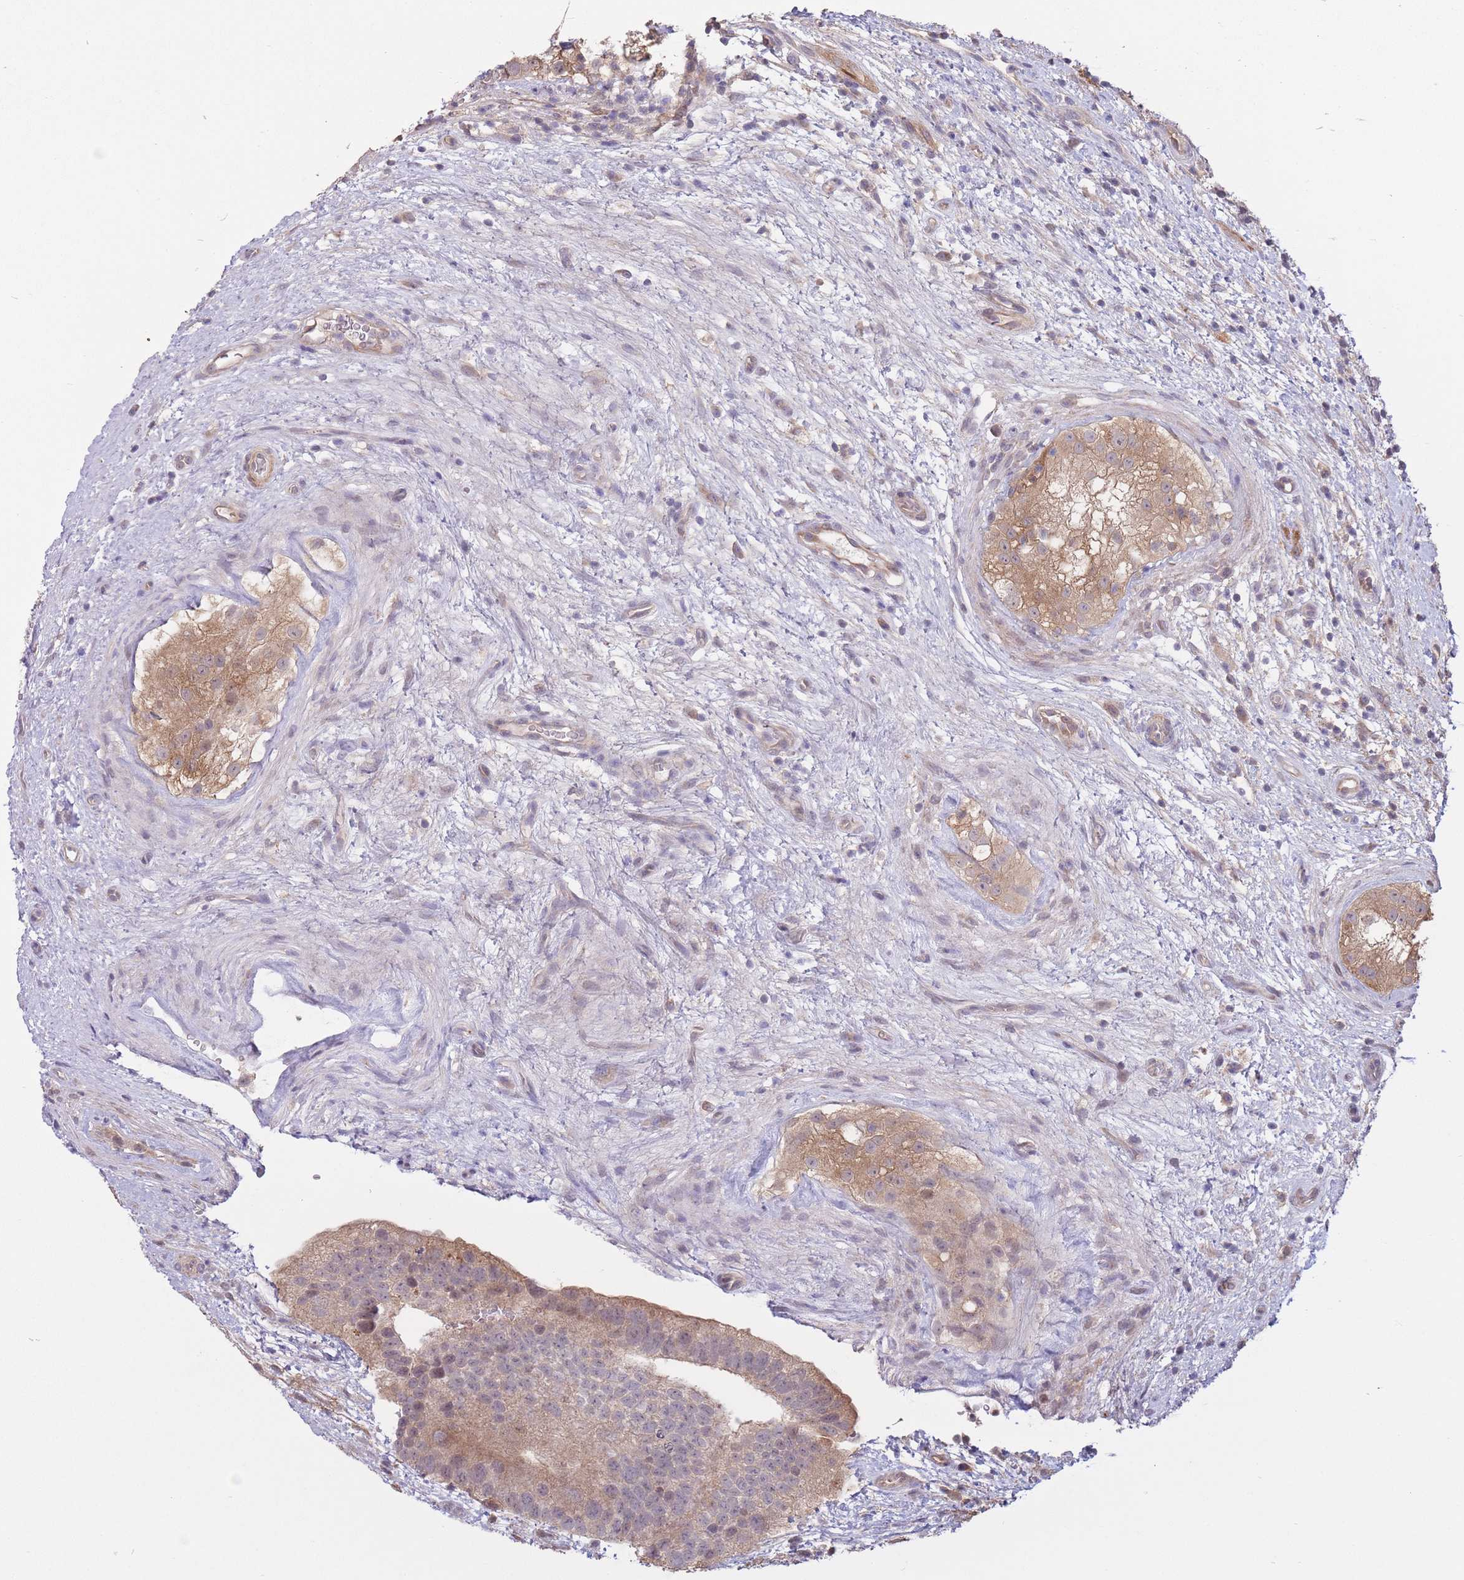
{"staining": {"intensity": "weak", "quantity": ">75%", "location": "cytoplasmic/membranous"}, "tissue": "testis cancer", "cell_type": "Tumor cells", "image_type": "cancer", "snomed": [{"axis": "morphology", "description": "Normal tissue, NOS"}, {"axis": "morphology", "description": "Carcinoma, Embryonal, NOS"}, {"axis": "topography", "description": "Testis"}], "caption": "A high-resolution image shows immunohistochemistry staining of testis embryonal carcinoma, which exhibits weak cytoplasmic/membranous expression in approximately >75% of tumor cells.", "gene": "ZNF304", "patient": {"sex": "male", "age": 32}}